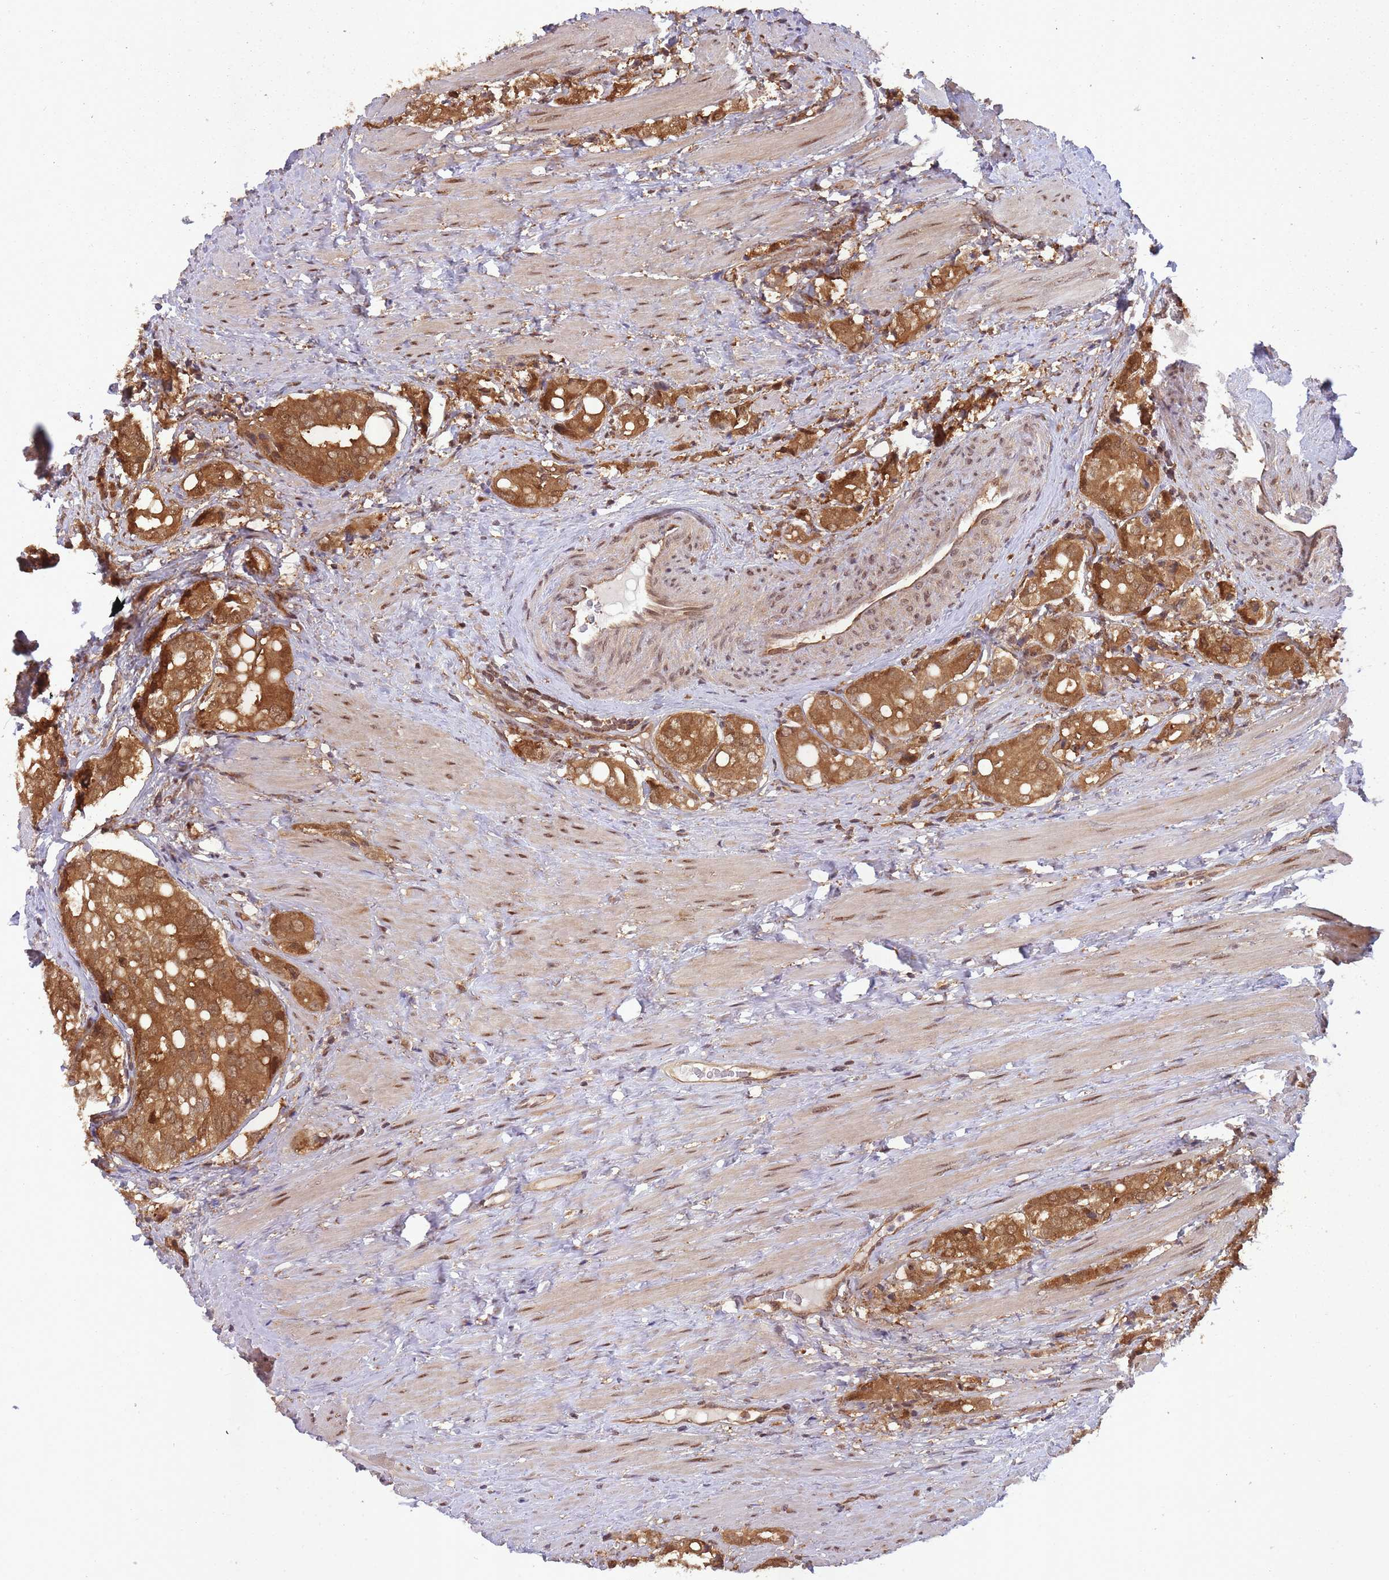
{"staining": {"intensity": "strong", "quantity": ">75%", "location": "cytoplasmic/membranous"}, "tissue": "prostate cancer", "cell_type": "Tumor cells", "image_type": "cancer", "snomed": [{"axis": "morphology", "description": "Adenocarcinoma, High grade"}, {"axis": "topography", "description": "Prostate"}], "caption": "Immunohistochemical staining of human prostate cancer exhibits strong cytoplasmic/membranous protein positivity in approximately >75% of tumor cells.", "gene": "PPP6R3", "patient": {"sex": "male", "age": 71}}